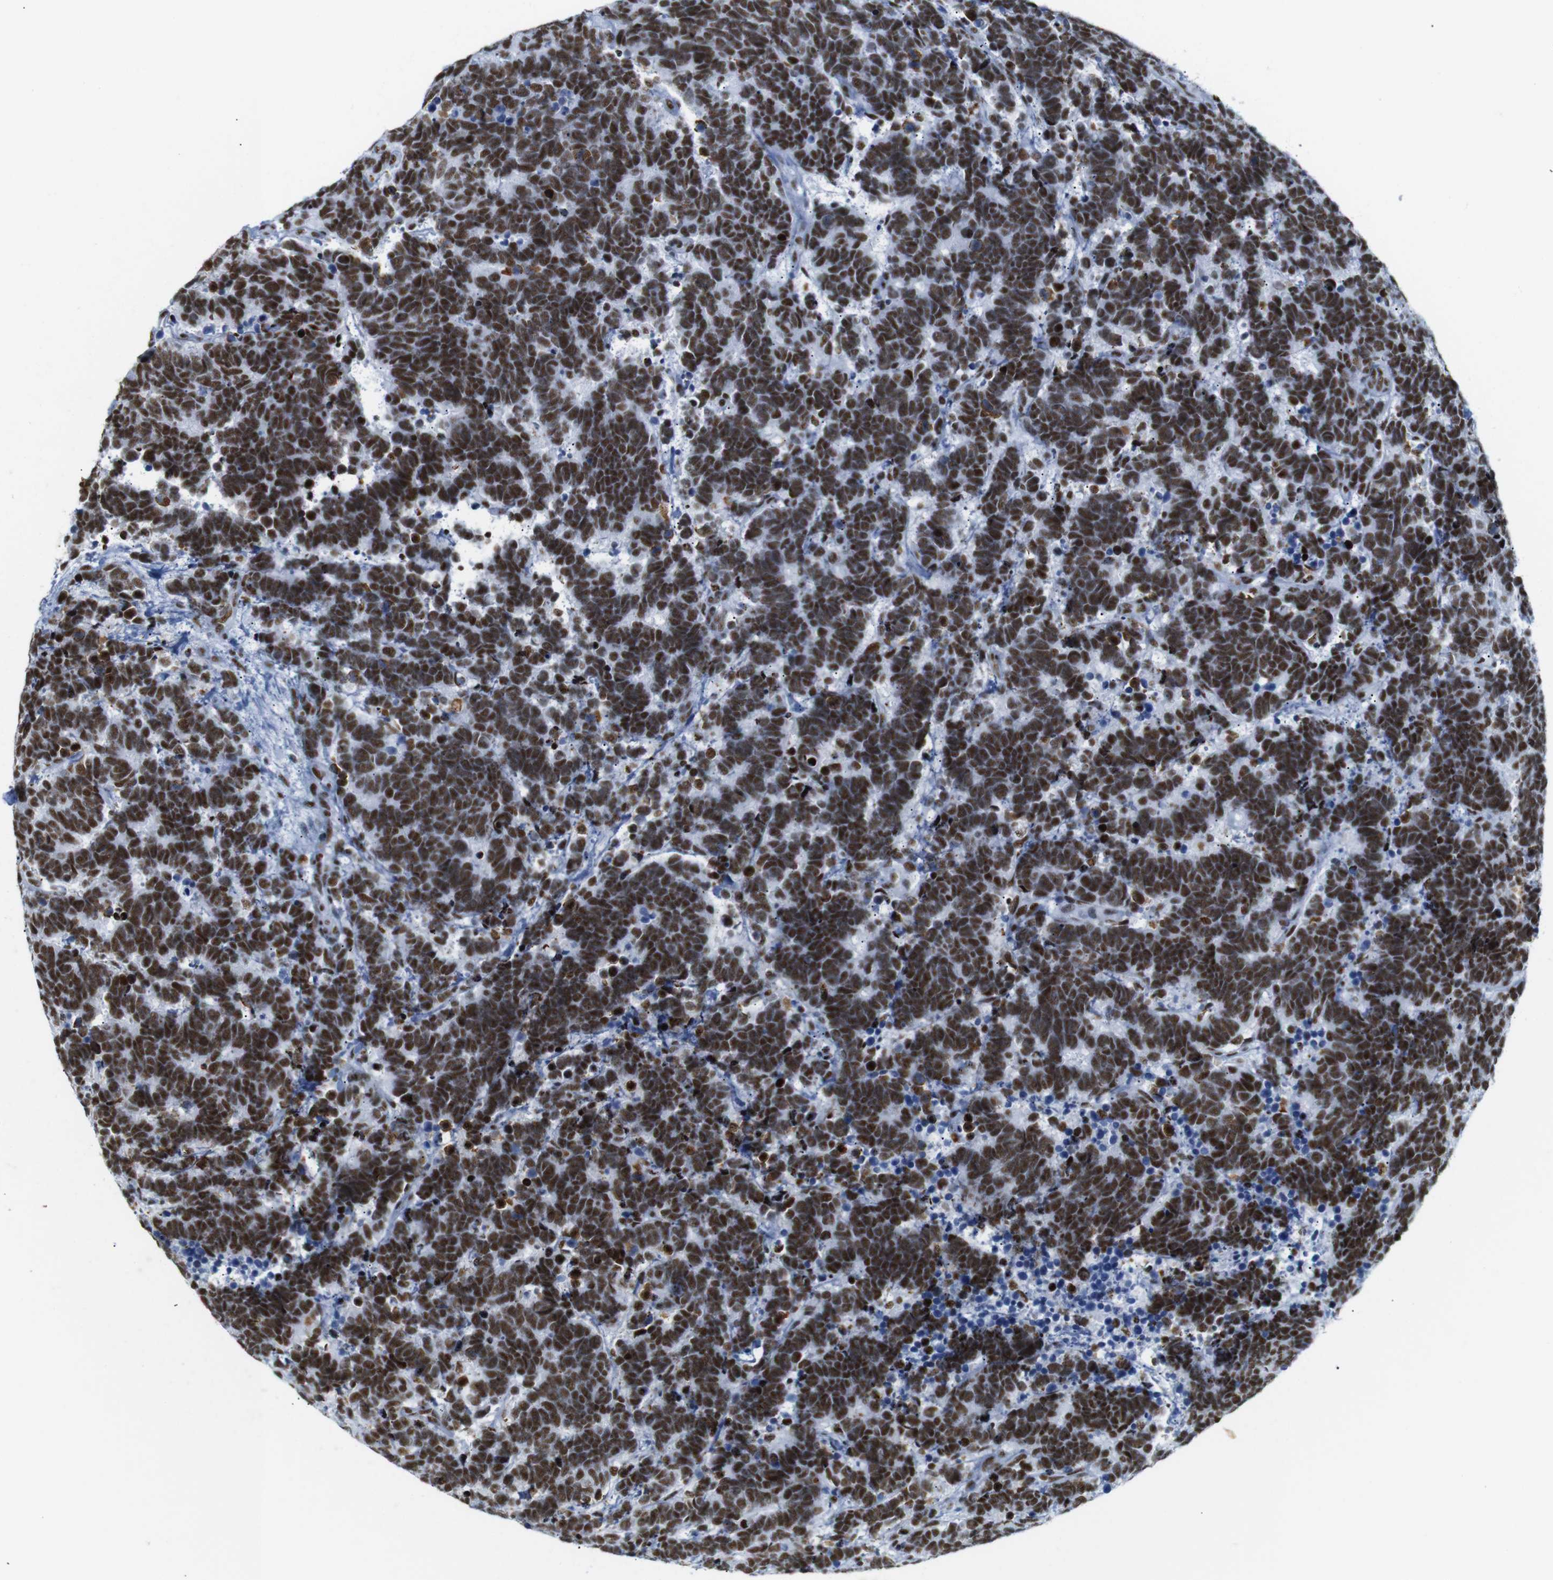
{"staining": {"intensity": "strong", "quantity": ">75%", "location": "nuclear"}, "tissue": "carcinoid", "cell_type": "Tumor cells", "image_type": "cancer", "snomed": [{"axis": "morphology", "description": "Carcinoma, NOS"}, {"axis": "morphology", "description": "Carcinoid, malignant, NOS"}, {"axis": "topography", "description": "Urinary bladder"}], "caption": "The immunohistochemical stain highlights strong nuclear positivity in tumor cells of carcinoma tissue.", "gene": "TRA2B", "patient": {"sex": "male", "age": 57}}